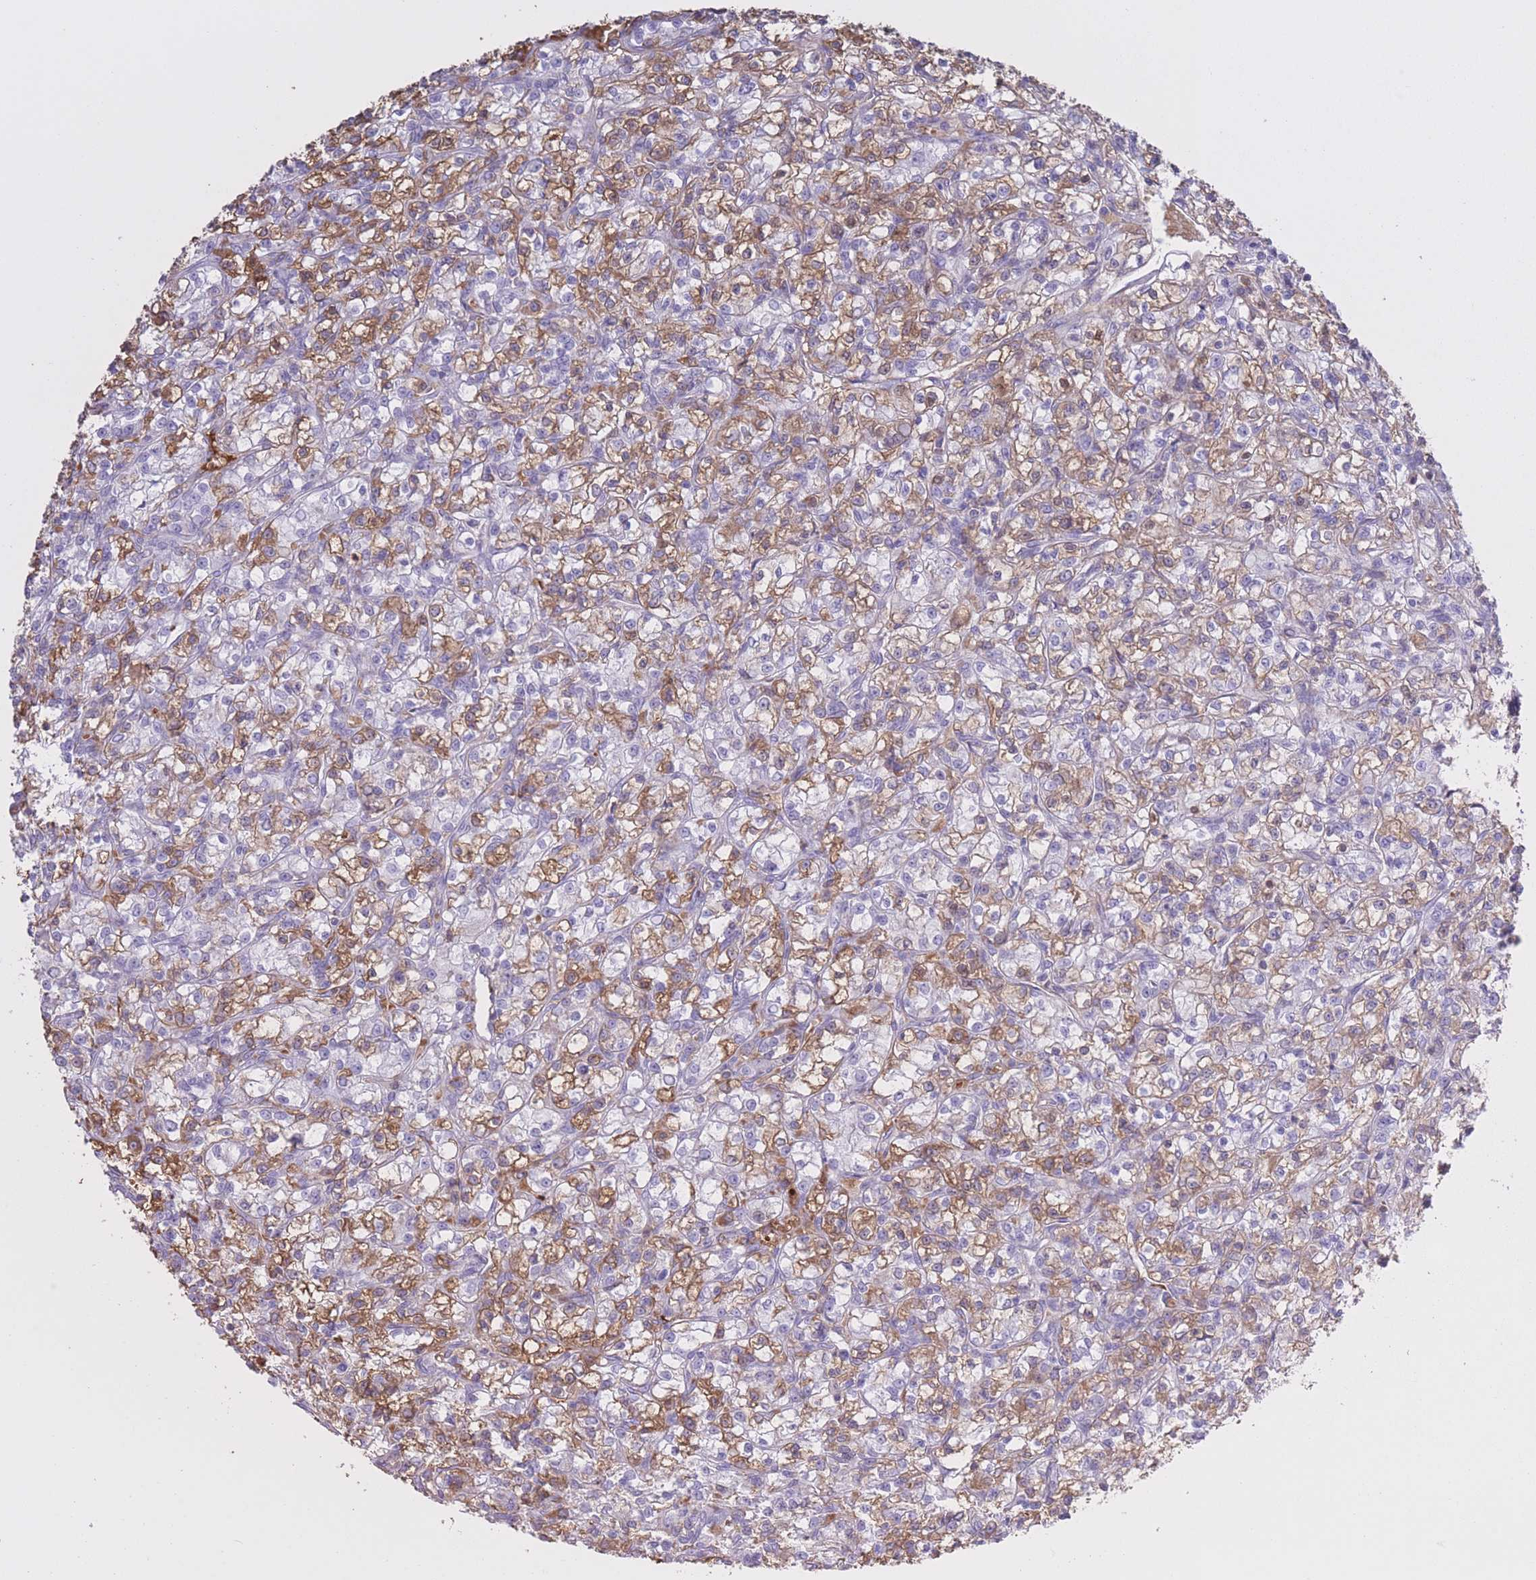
{"staining": {"intensity": "moderate", "quantity": "25%-75%", "location": "cytoplasmic/membranous"}, "tissue": "renal cancer", "cell_type": "Tumor cells", "image_type": "cancer", "snomed": [{"axis": "morphology", "description": "Adenocarcinoma, NOS"}, {"axis": "topography", "description": "Kidney"}], "caption": "There is medium levels of moderate cytoplasmic/membranous staining in tumor cells of adenocarcinoma (renal), as demonstrated by immunohistochemical staining (brown color).", "gene": "AP3S2", "patient": {"sex": "female", "age": 59}}